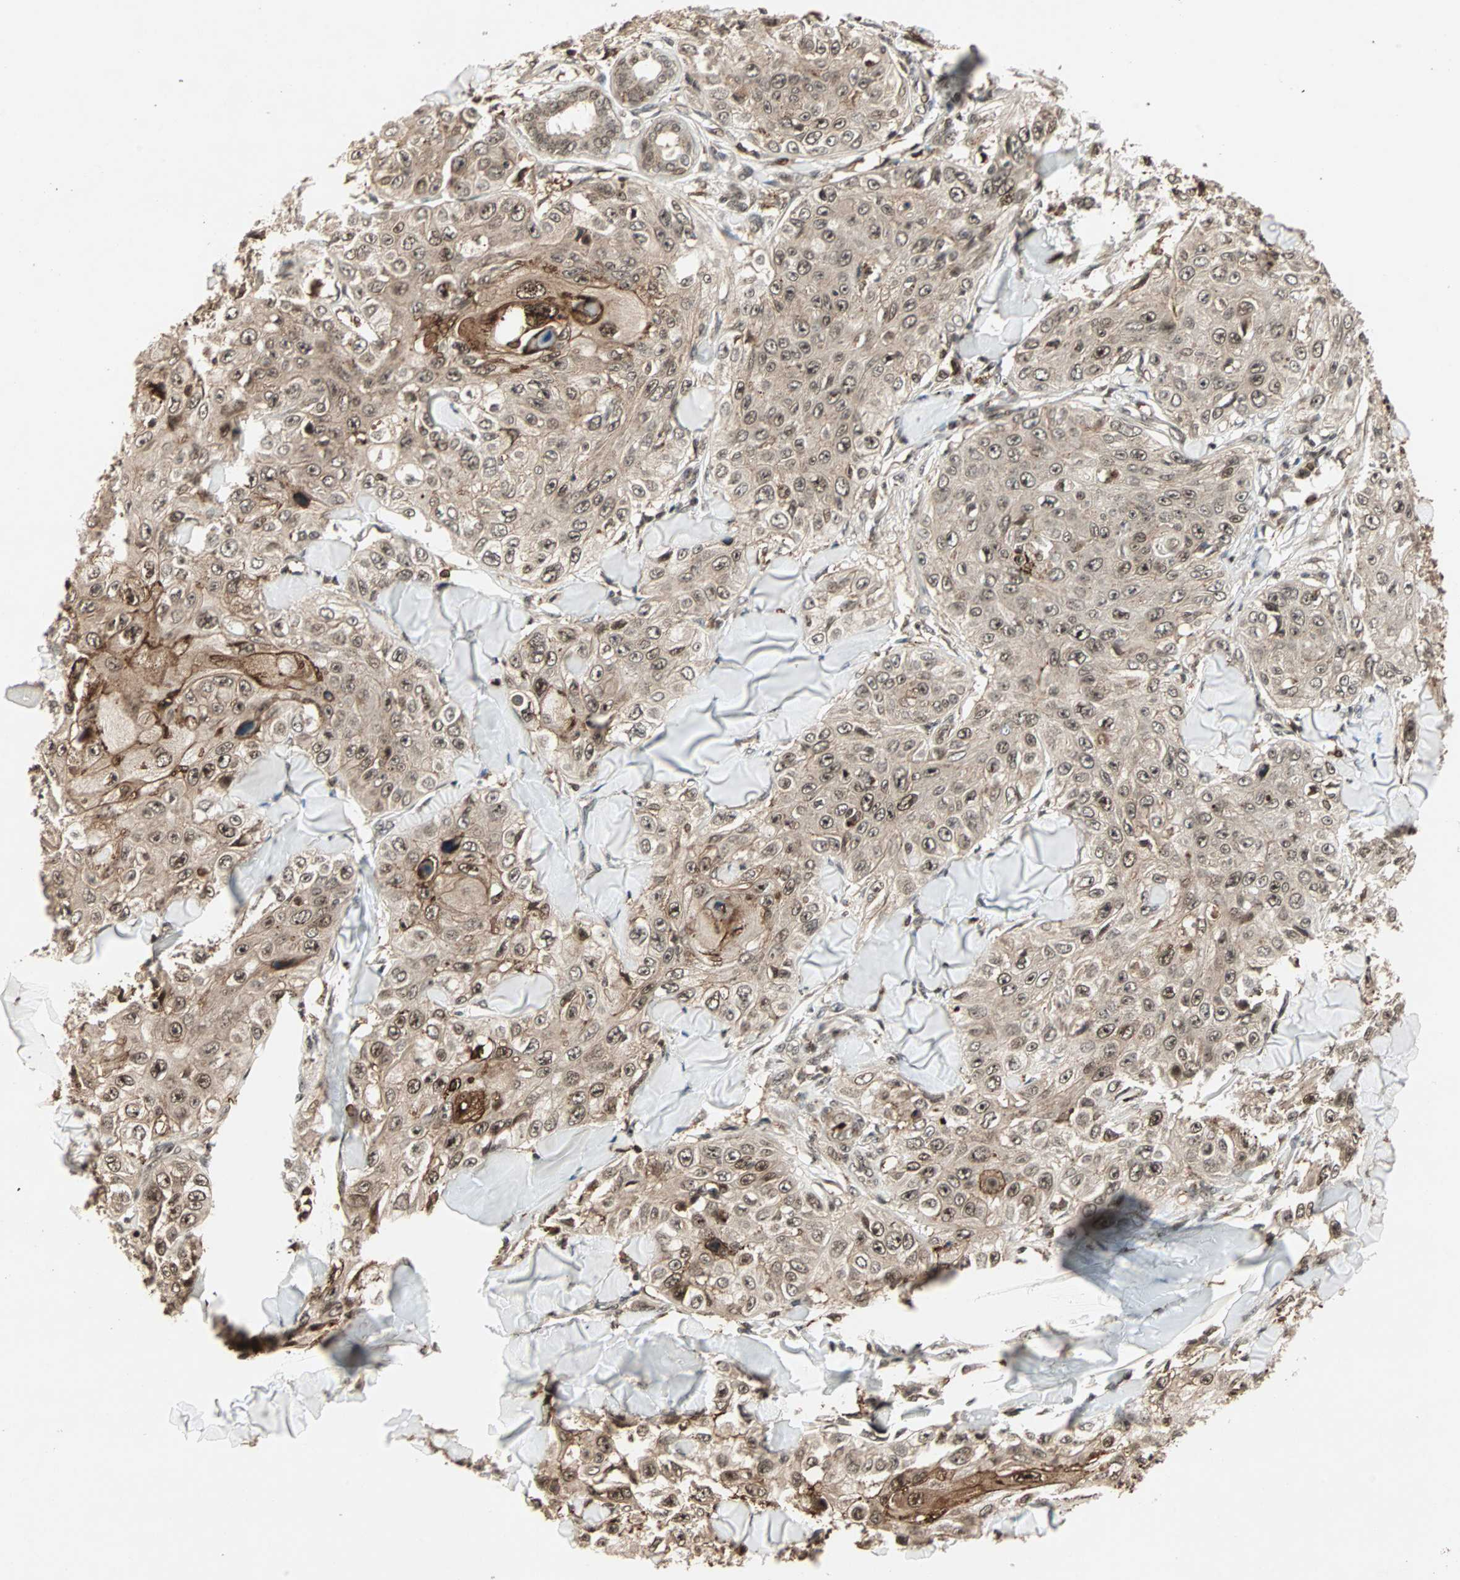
{"staining": {"intensity": "moderate", "quantity": ">75%", "location": "cytoplasmic/membranous,nuclear"}, "tissue": "skin cancer", "cell_type": "Tumor cells", "image_type": "cancer", "snomed": [{"axis": "morphology", "description": "Squamous cell carcinoma, NOS"}, {"axis": "topography", "description": "Skin"}], "caption": "Immunohistochemical staining of human skin cancer (squamous cell carcinoma) reveals medium levels of moderate cytoplasmic/membranous and nuclear protein positivity in approximately >75% of tumor cells.", "gene": "ZBED9", "patient": {"sex": "male", "age": 86}}